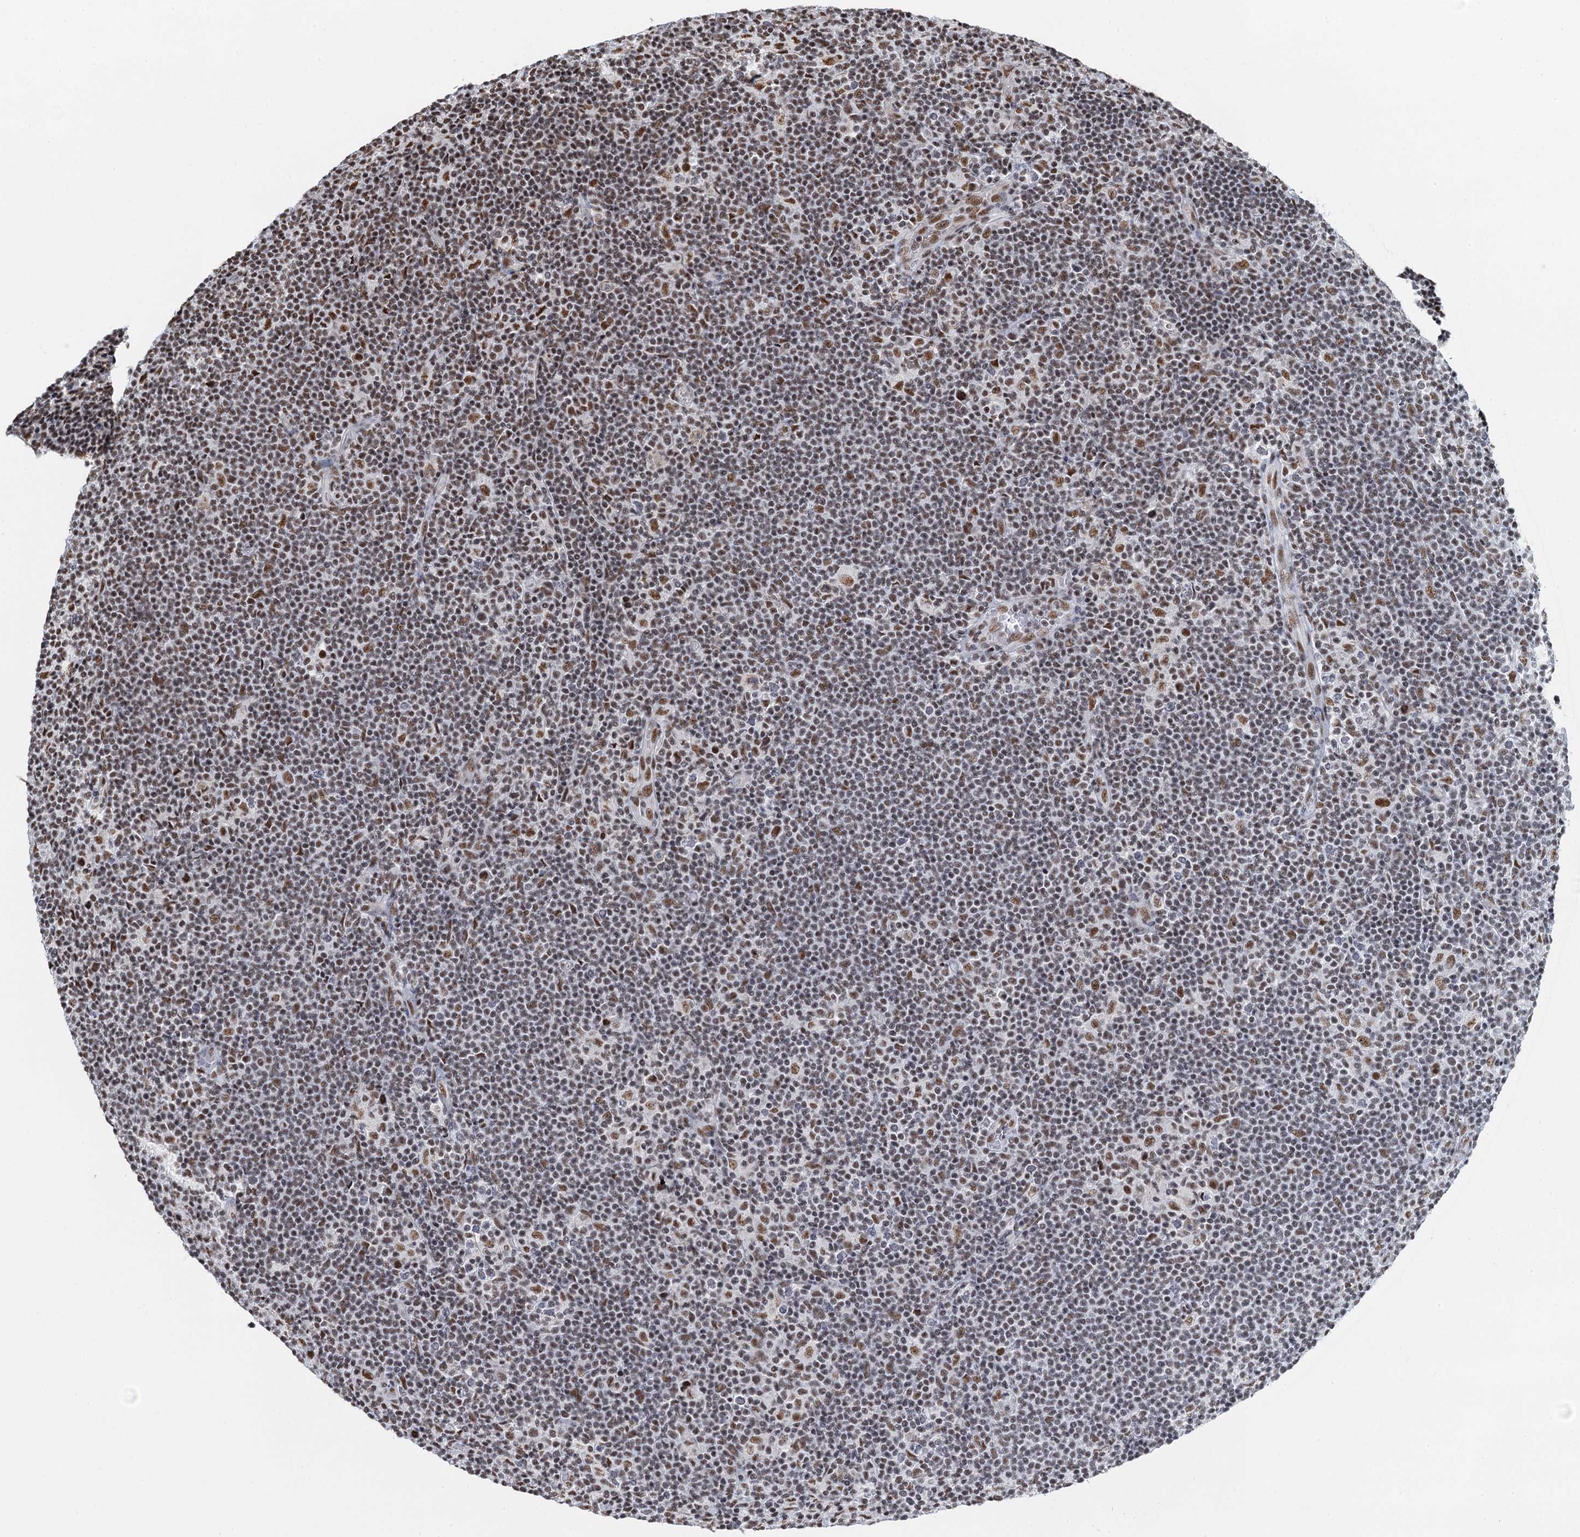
{"staining": {"intensity": "moderate", "quantity": ">75%", "location": "nuclear"}, "tissue": "lymphoma", "cell_type": "Tumor cells", "image_type": "cancer", "snomed": [{"axis": "morphology", "description": "Hodgkin's disease, NOS"}, {"axis": "topography", "description": "Lymph node"}], "caption": "A medium amount of moderate nuclear positivity is identified in about >75% of tumor cells in Hodgkin's disease tissue.", "gene": "ZNF609", "patient": {"sex": "female", "age": 57}}